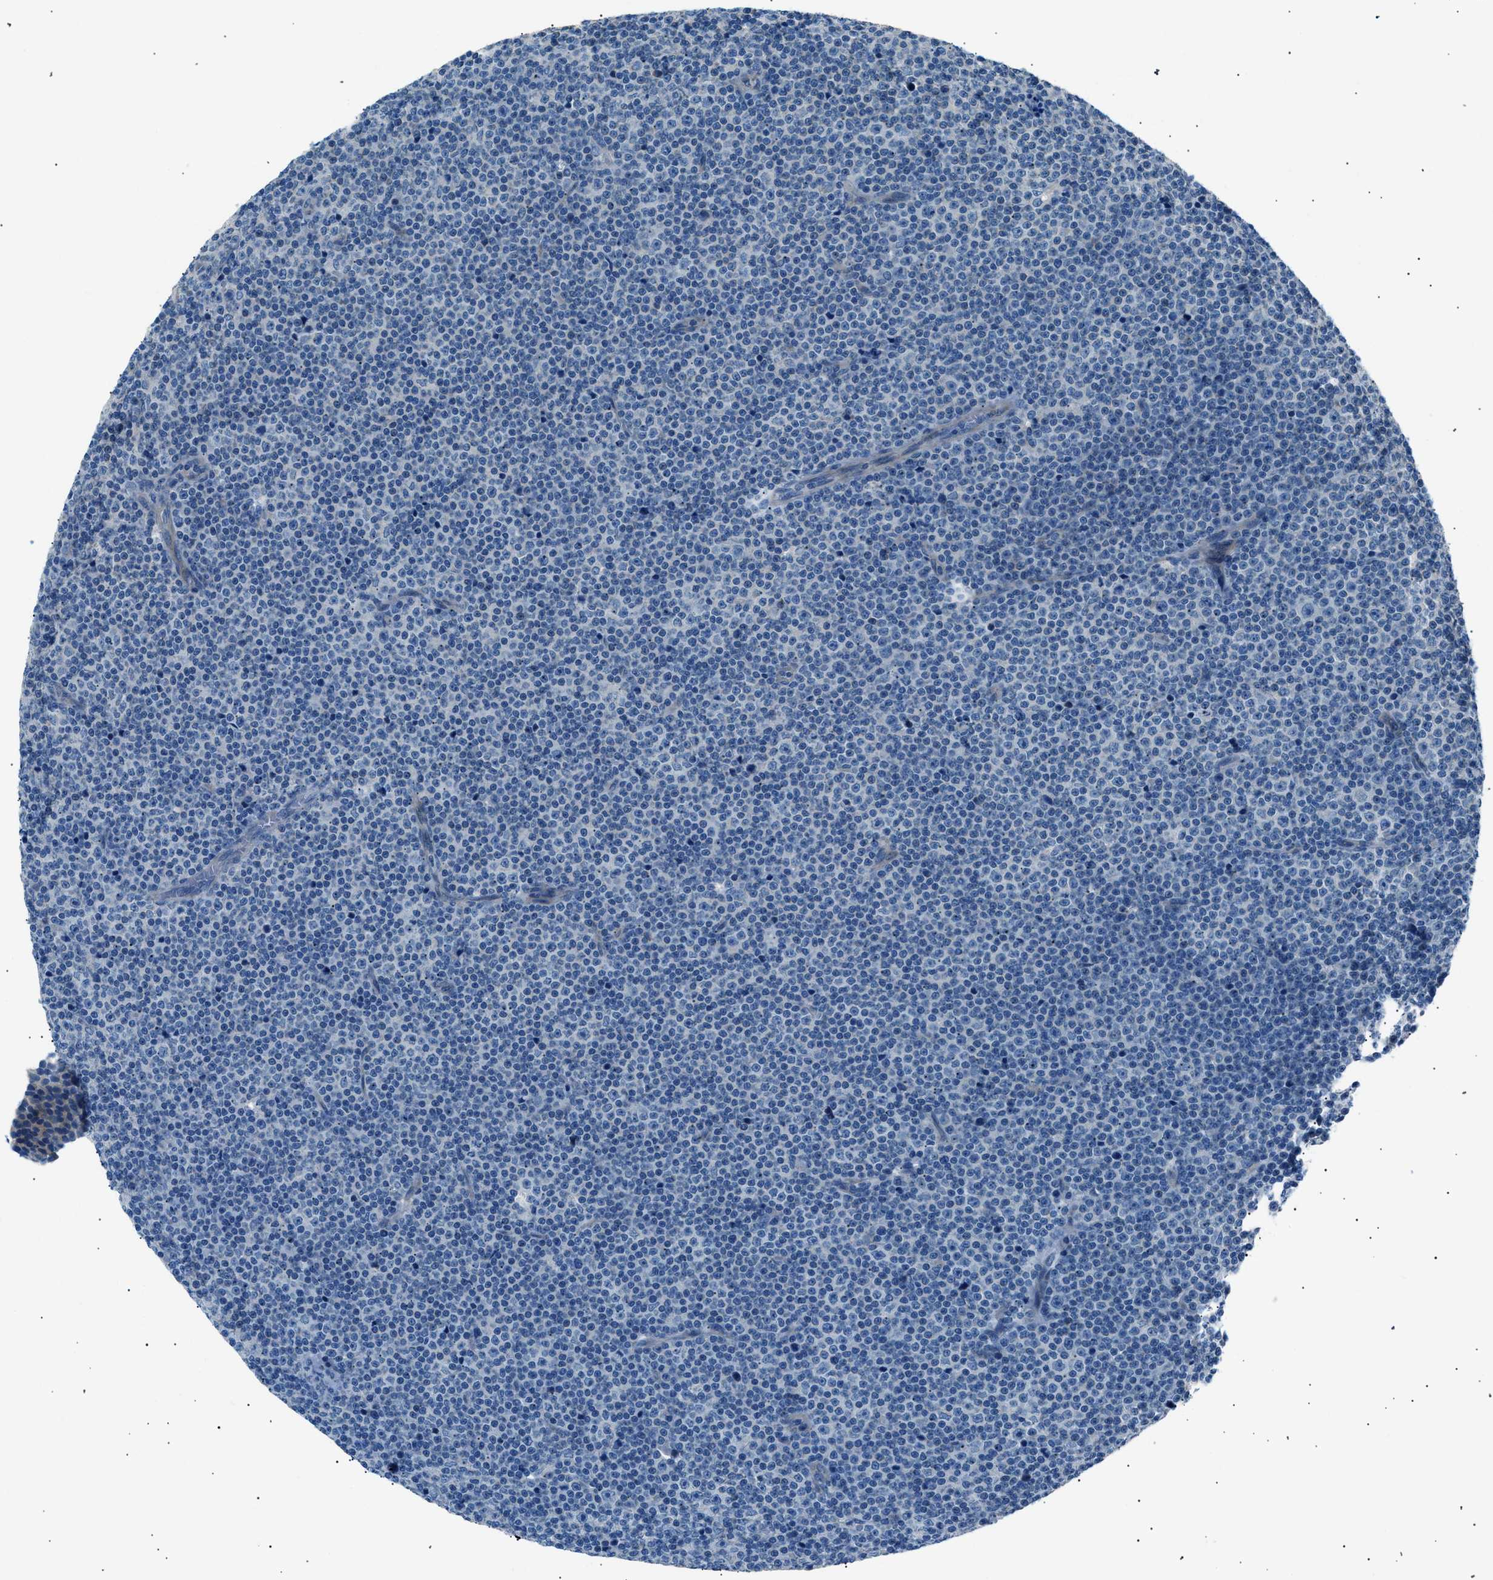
{"staining": {"intensity": "negative", "quantity": "none", "location": "none"}, "tissue": "lymphoma", "cell_type": "Tumor cells", "image_type": "cancer", "snomed": [{"axis": "morphology", "description": "Malignant lymphoma, non-Hodgkin's type, Low grade"}, {"axis": "topography", "description": "Lymph node"}], "caption": "Tumor cells show no significant expression in lymphoma. The staining is performed using DAB brown chromogen with nuclei counter-stained in using hematoxylin.", "gene": "LRRC37B", "patient": {"sex": "female", "age": 67}}